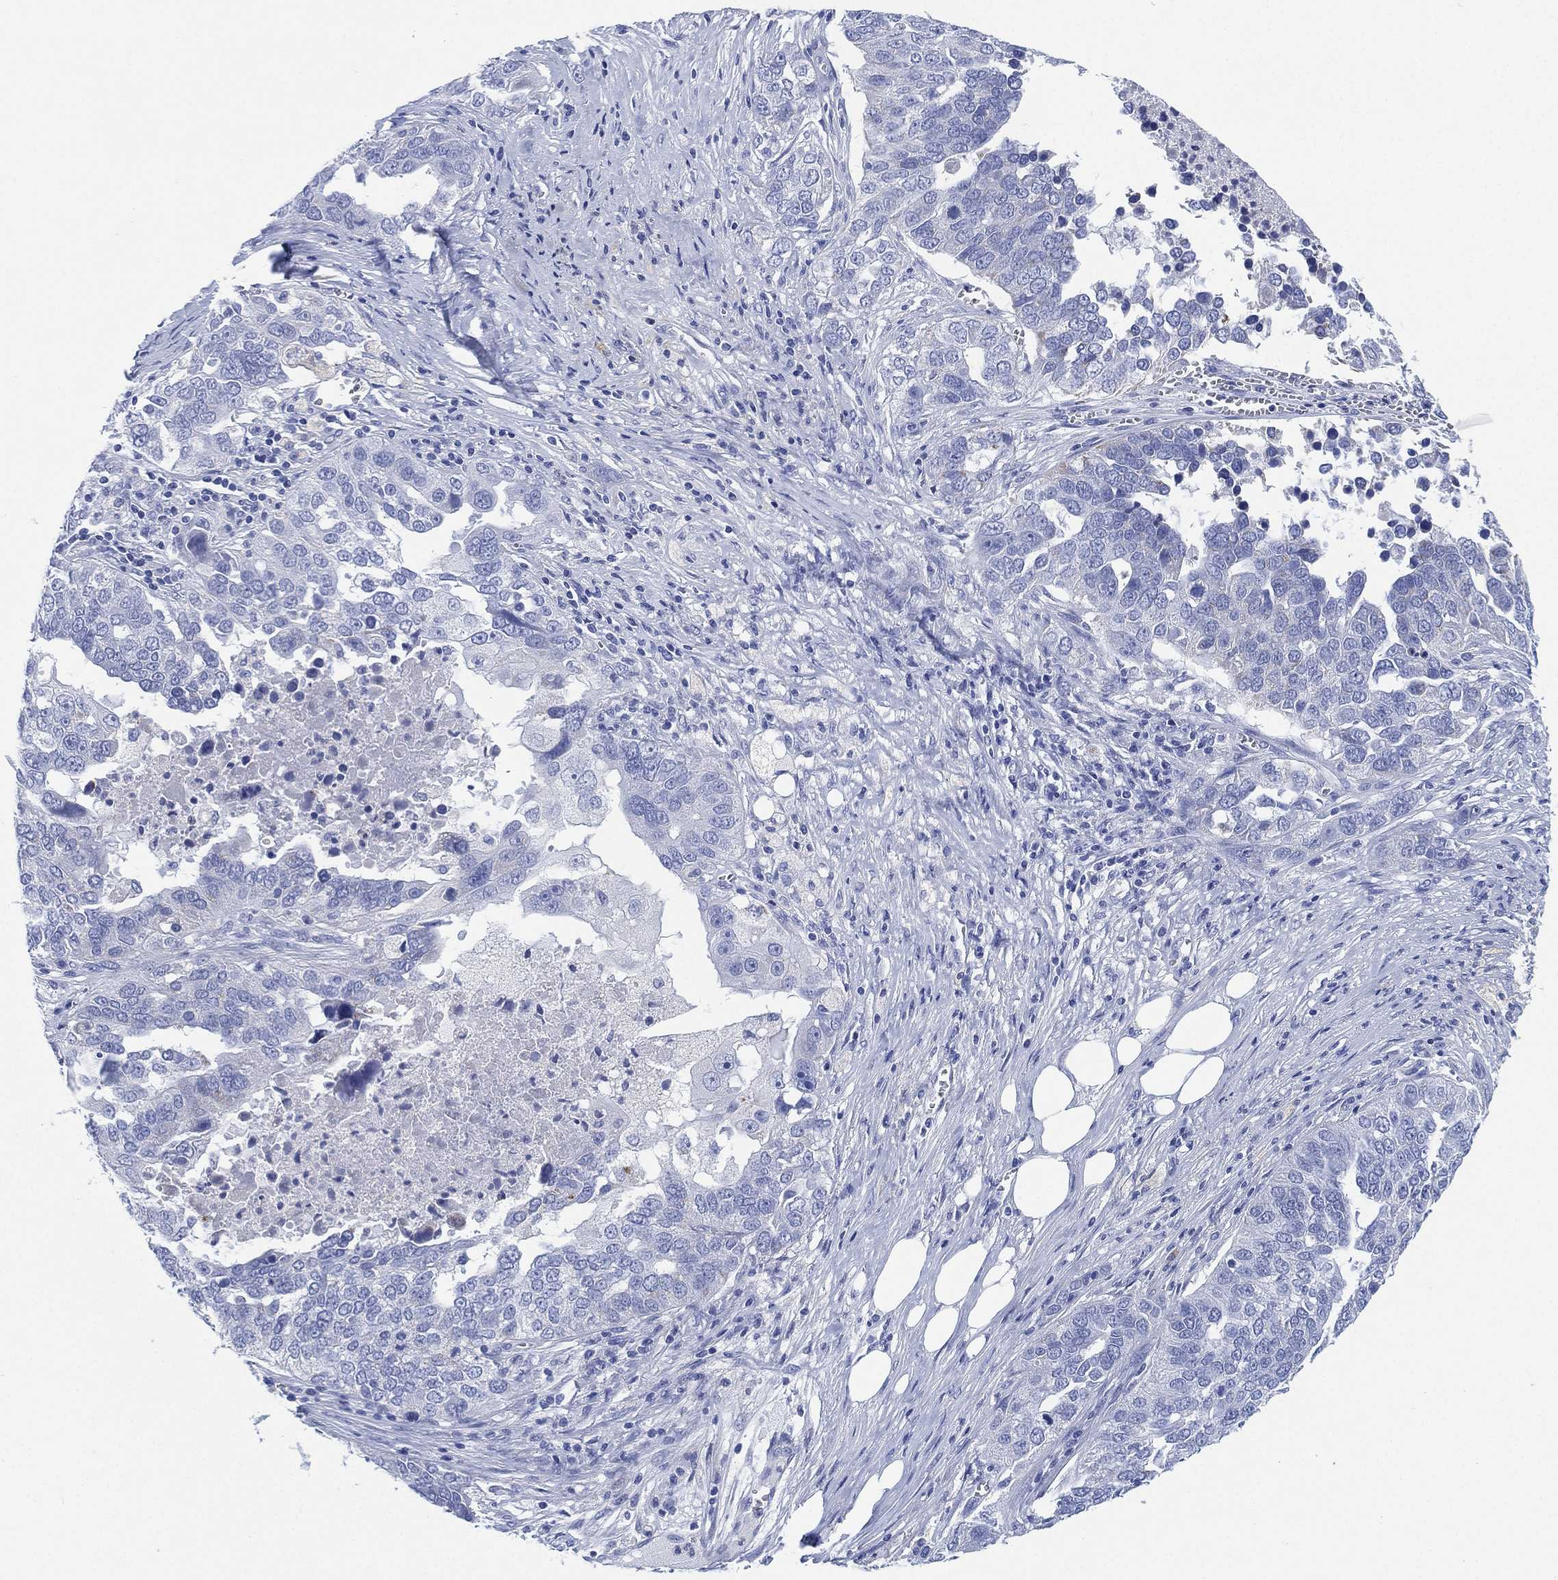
{"staining": {"intensity": "negative", "quantity": "none", "location": "none"}, "tissue": "ovarian cancer", "cell_type": "Tumor cells", "image_type": "cancer", "snomed": [{"axis": "morphology", "description": "Carcinoma, endometroid"}, {"axis": "topography", "description": "Soft tissue"}, {"axis": "topography", "description": "Ovary"}], "caption": "DAB (3,3'-diaminobenzidine) immunohistochemical staining of human ovarian endometroid carcinoma exhibits no significant expression in tumor cells.", "gene": "SLC9C2", "patient": {"sex": "female", "age": 52}}